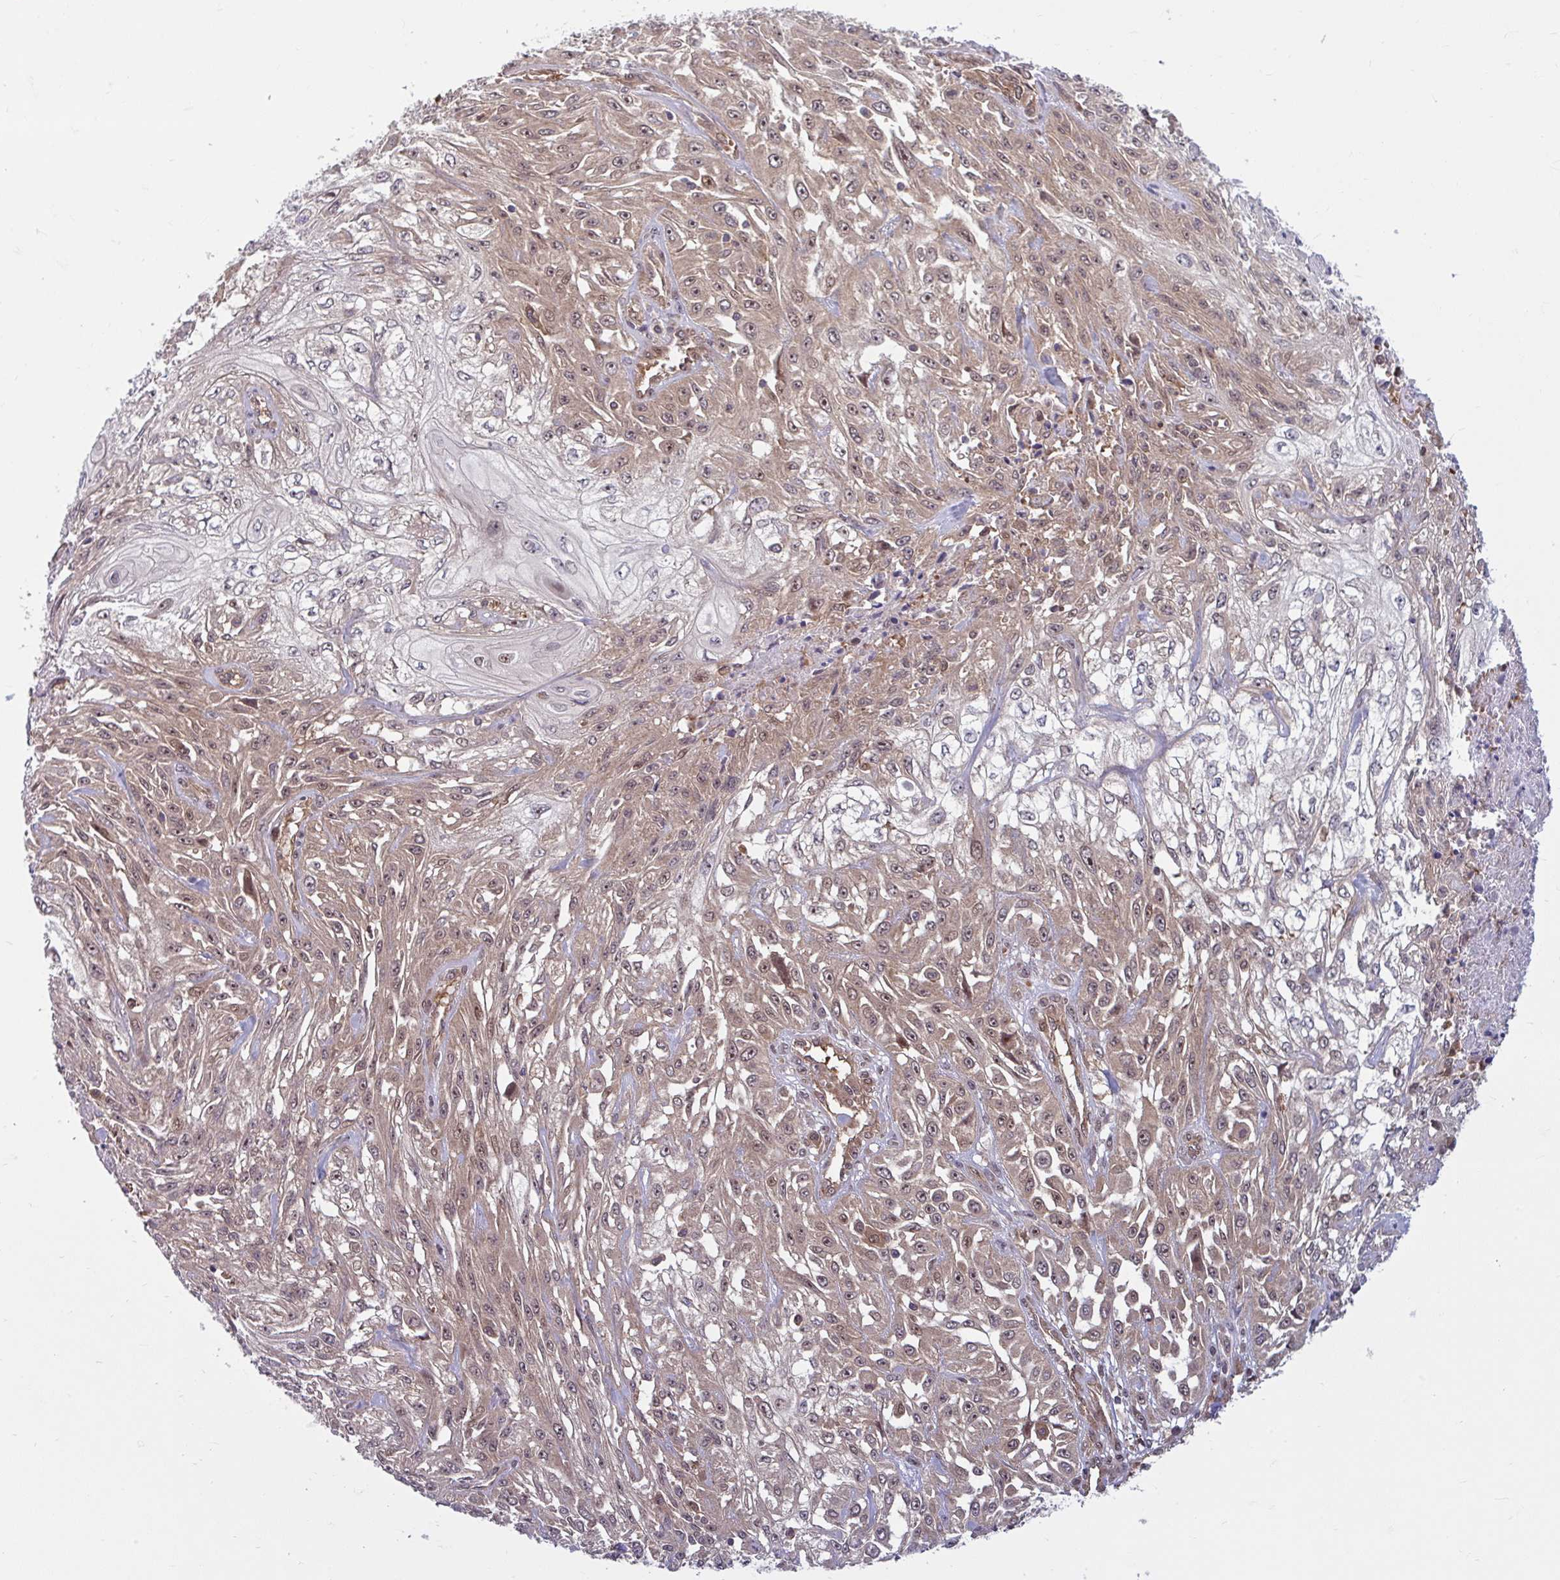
{"staining": {"intensity": "weak", "quantity": "25%-75%", "location": "cytoplasmic/membranous,nuclear"}, "tissue": "skin cancer", "cell_type": "Tumor cells", "image_type": "cancer", "snomed": [{"axis": "morphology", "description": "Squamous cell carcinoma, NOS"}, {"axis": "morphology", "description": "Squamous cell carcinoma, metastatic, NOS"}, {"axis": "topography", "description": "Skin"}, {"axis": "topography", "description": "Lymph node"}], "caption": "IHC image of neoplastic tissue: skin cancer stained using IHC exhibits low levels of weak protein expression localized specifically in the cytoplasmic/membranous and nuclear of tumor cells, appearing as a cytoplasmic/membranous and nuclear brown color.", "gene": "HMBS", "patient": {"sex": "male", "age": 75}}